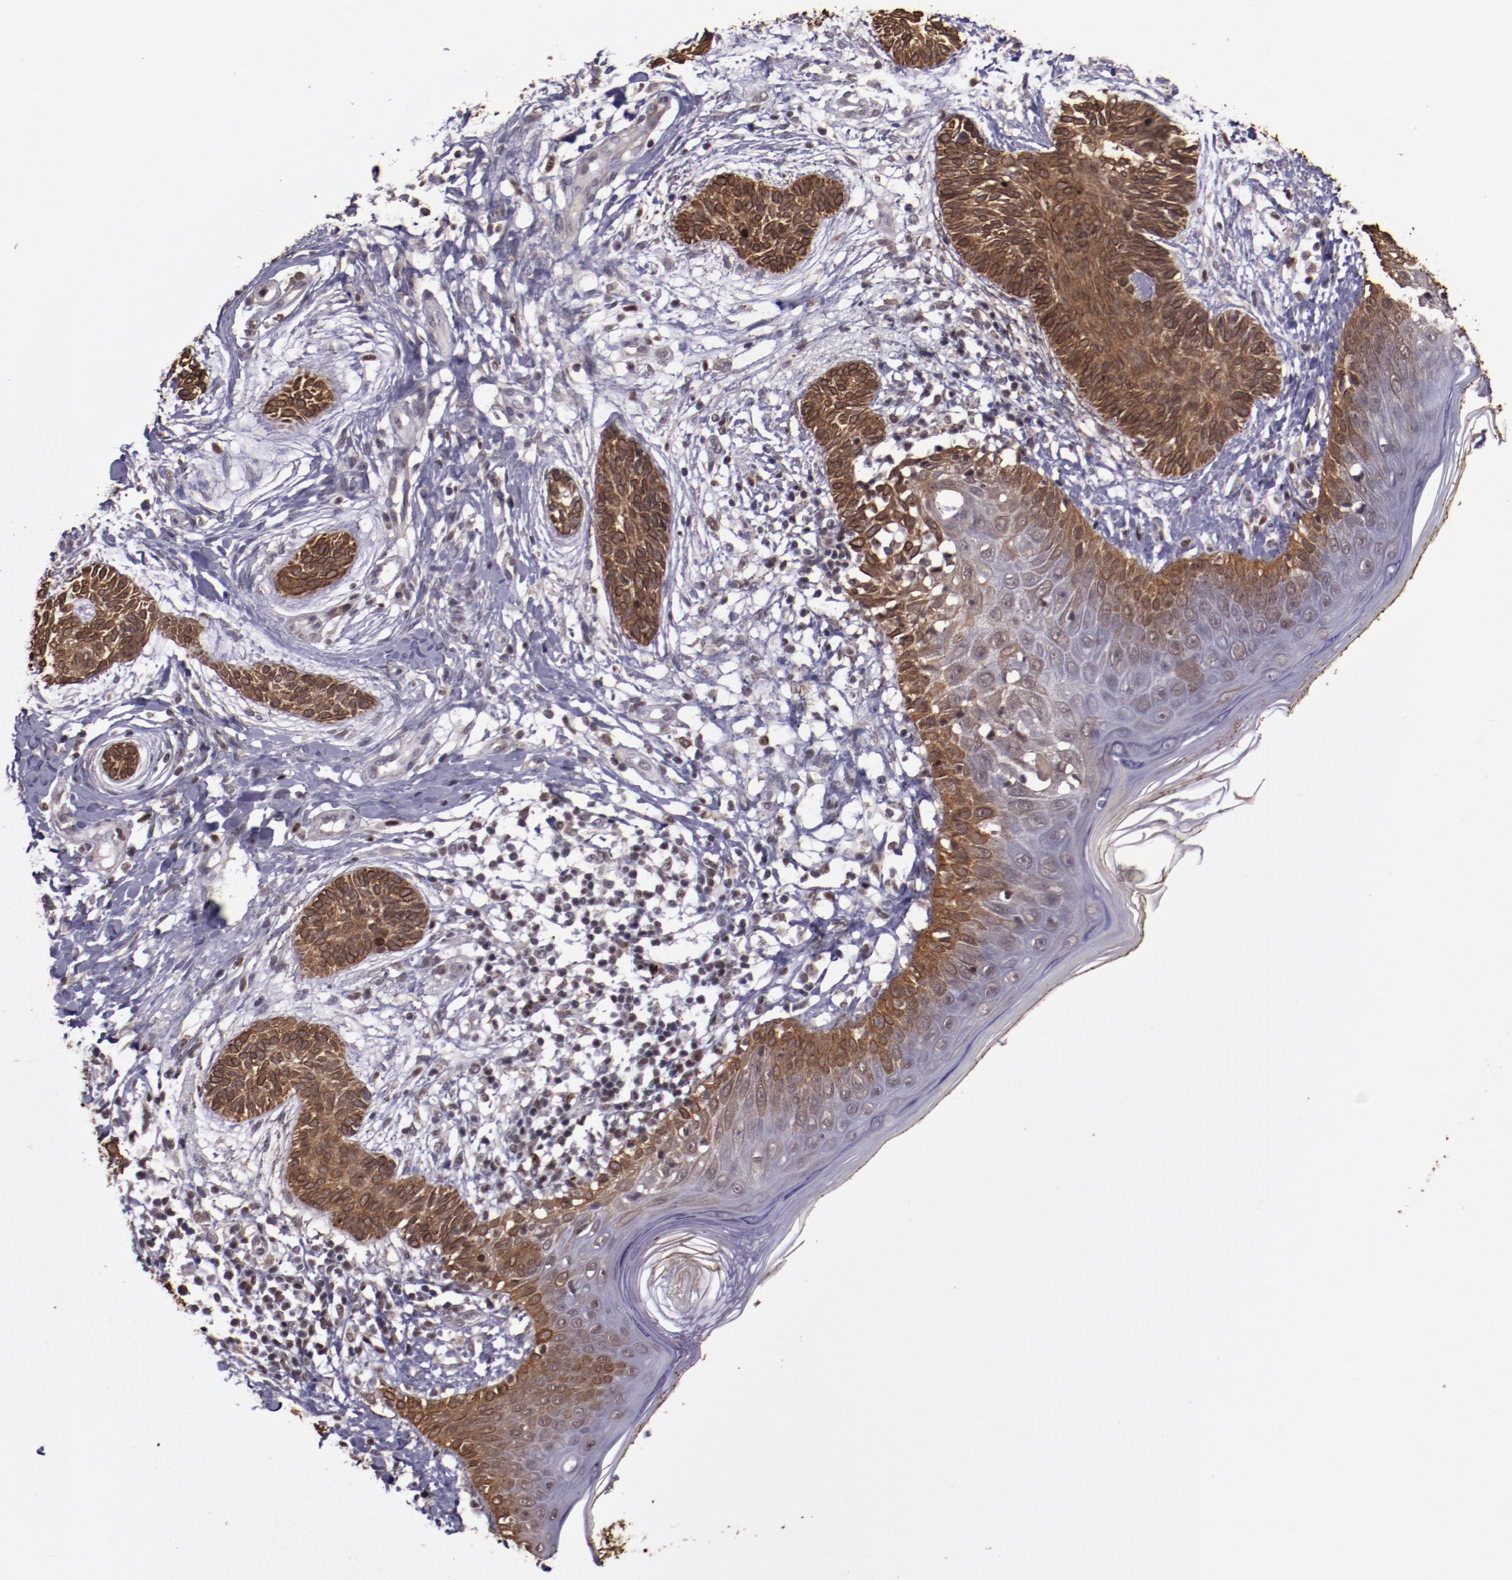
{"staining": {"intensity": "strong", "quantity": ">75%", "location": "cytoplasmic/membranous"}, "tissue": "skin cancer", "cell_type": "Tumor cells", "image_type": "cancer", "snomed": [{"axis": "morphology", "description": "Normal tissue, NOS"}, {"axis": "morphology", "description": "Basal cell carcinoma"}, {"axis": "topography", "description": "Skin"}], "caption": "Skin cancer was stained to show a protein in brown. There is high levels of strong cytoplasmic/membranous staining in about >75% of tumor cells.", "gene": "ELF1", "patient": {"sex": "male", "age": 63}}